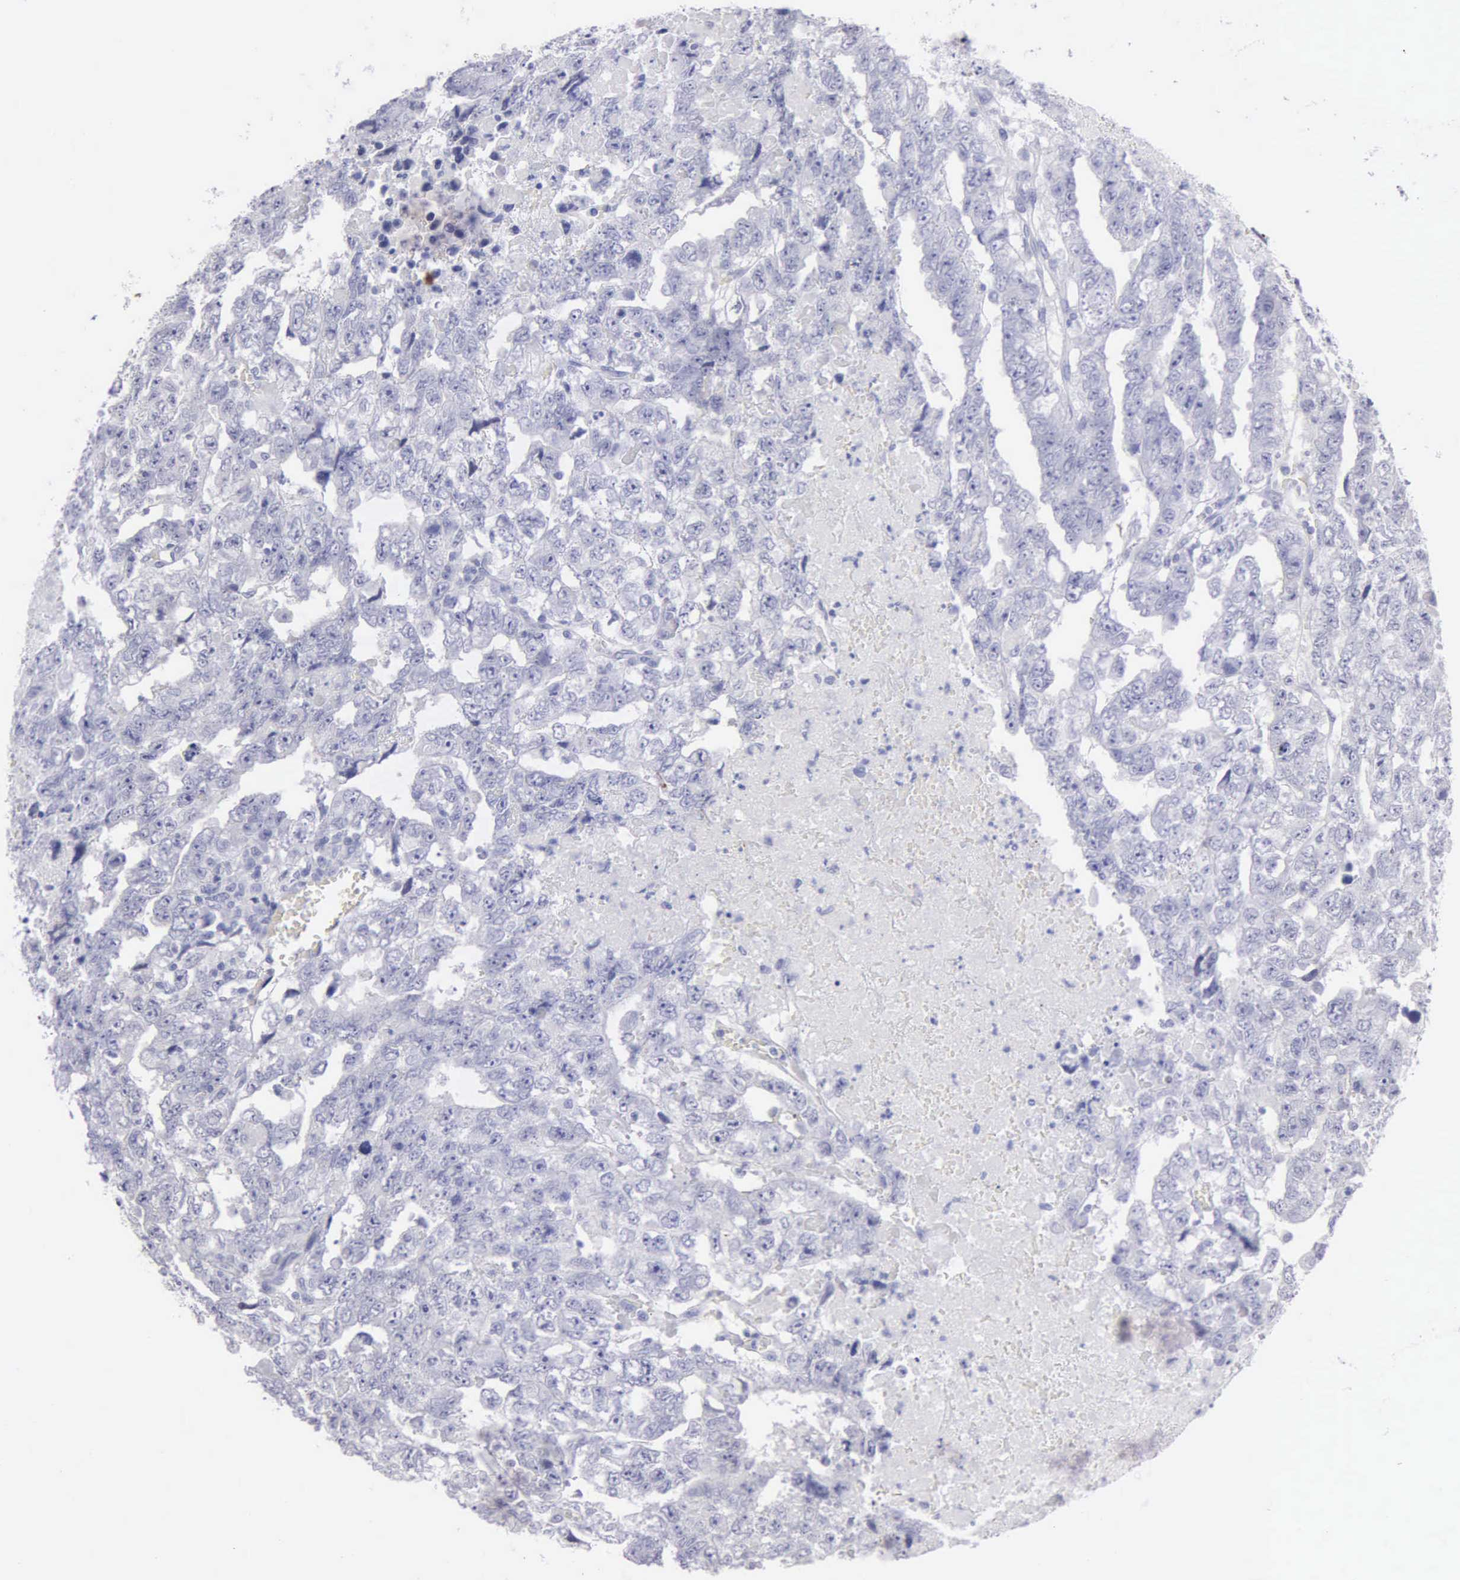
{"staining": {"intensity": "negative", "quantity": "none", "location": "none"}, "tissue": "testis cancer", "cell_type": "Tumor cells", "image_type": "cancer", "snomed": [{"axis": "morphology", "description": "Carcinoma, Embryonal, NOS"}, {"axis": "topography", "description": "Testis"}], "caption": "Immunohistochemical staining of human embryonal carcinoma (testis) exhibits no significant staining in tumor cells.", "gene": "FBLN5", "patient": {"sex": "male", "age": 36}}